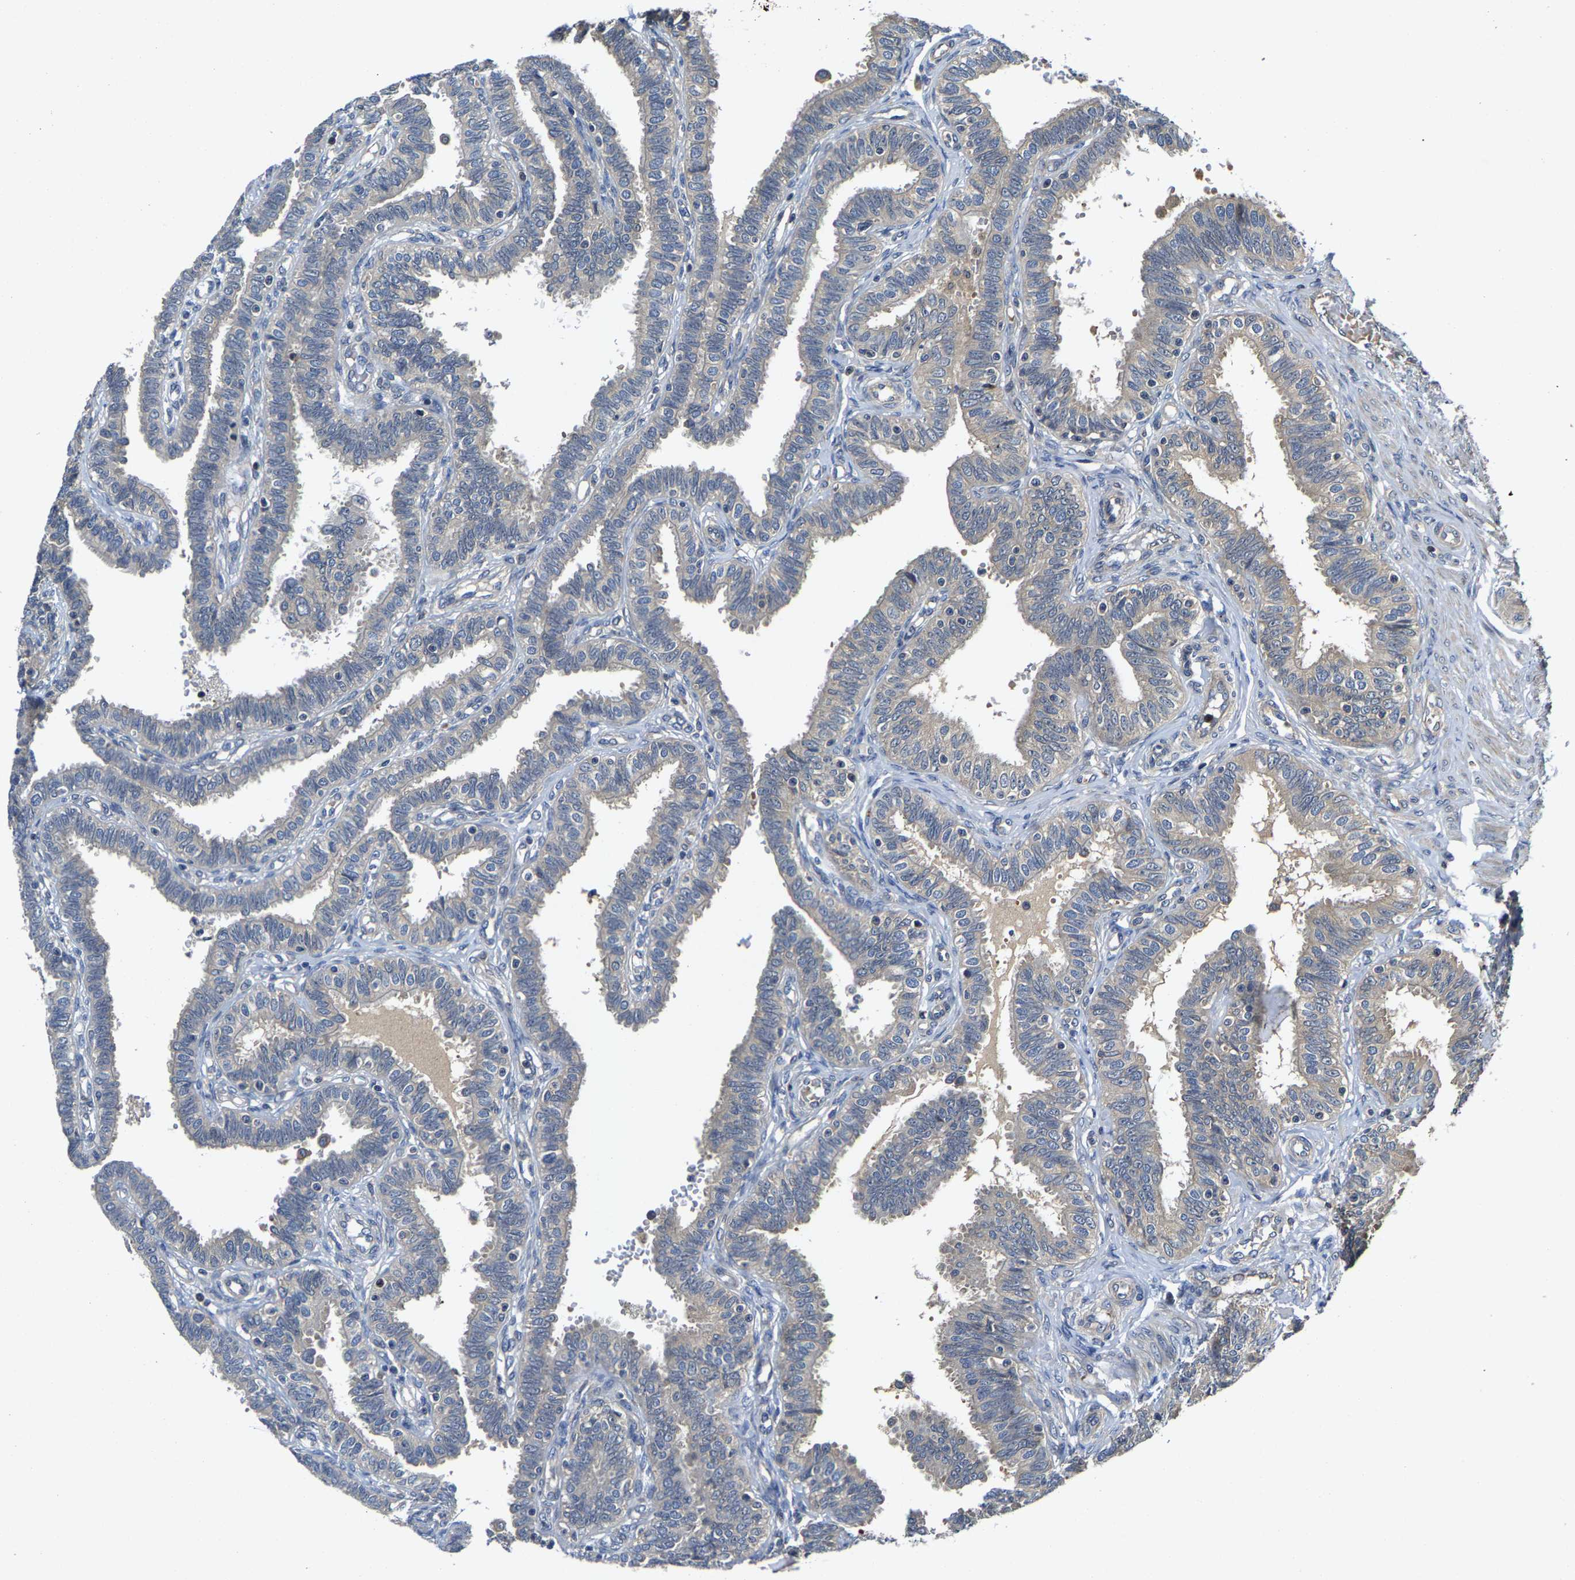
{"staining": {"intensity": "negative", "quantity": "none", "location": "none"}, "tissue": "fallopian tube", "cell_type": "Glandular cells", "image_type": "normal", "snomed": [{"axis": "morphology", "description": "Normal tissue, NOS"}, {"axis": "topography", "description": "Fallopian tube"}, {"axis": "topography", "description": "Placenta"}], "caption": "The immunohistochemistry (IHC) histopathology image has no significant expression in glandular cells of fallopian tube. The staining is performed using DAB (3,3'-diaminobenzidine) brown chromogen with nuclei counter-stained in using hematoxylin.", "gene": "AGBL3", "patient": {"sex": "female", "age": 34}}